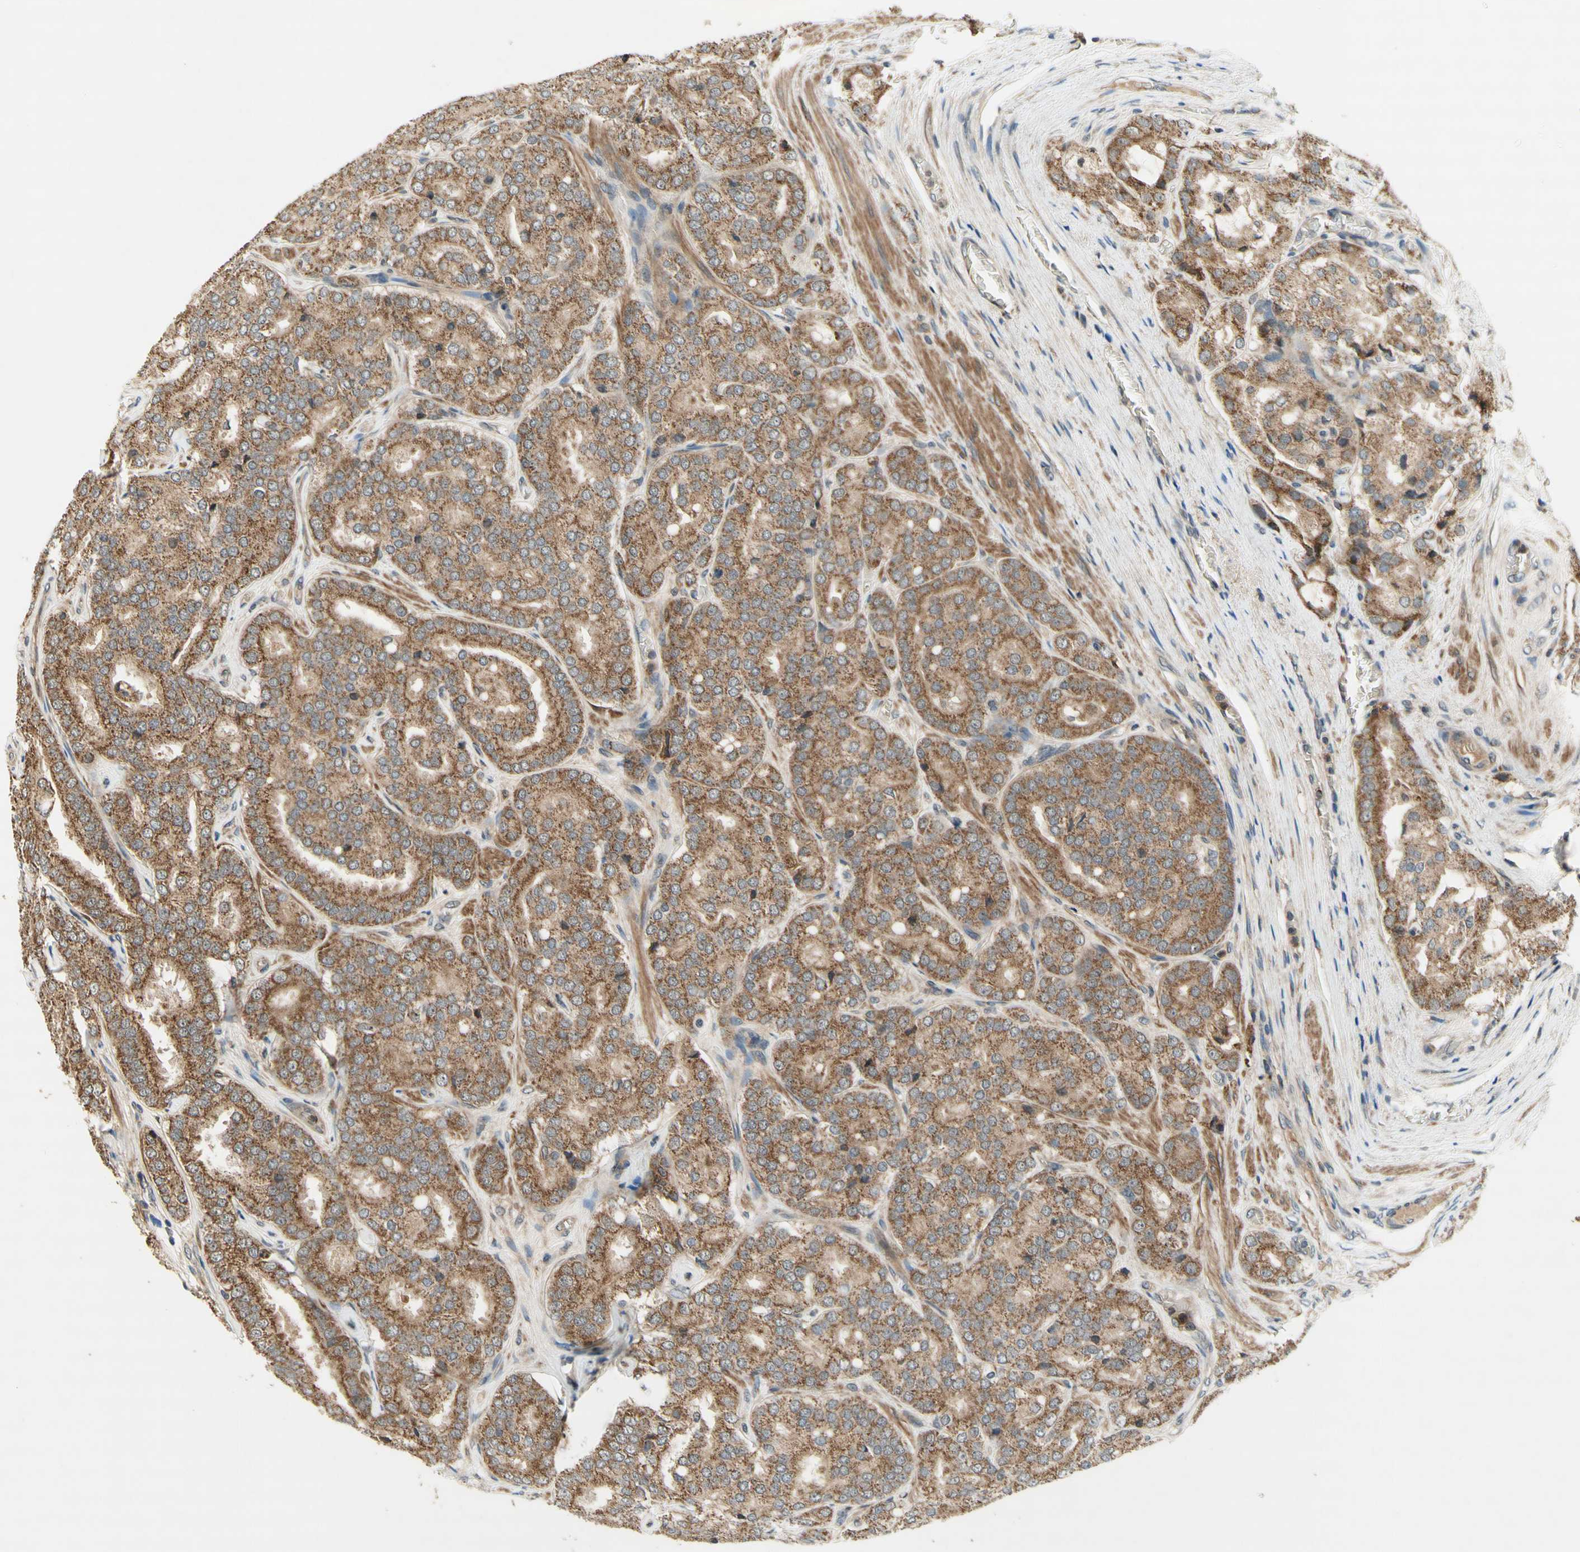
{"staining": {"intensity": "moderate", "quantity": ">75%", "location": "cytoplasmic/membranous"}, "tissue": "prostate cancer", "cell_type": "Tumor cells", "image_type": "cancer", "snomed": [{"axis": "morphology", "description": "Adenocarcinoma, High grade"}, {"axis": "topography", "description": "Prostate"}], "caption": "An image of high-grade adenocarcinoma (prostate) stained for a protein displays moderate cytoplasmic/membranous brown staining in tumor cells.", "gene": "DDOST", "patient": {"sex": "male", "age": 65}}